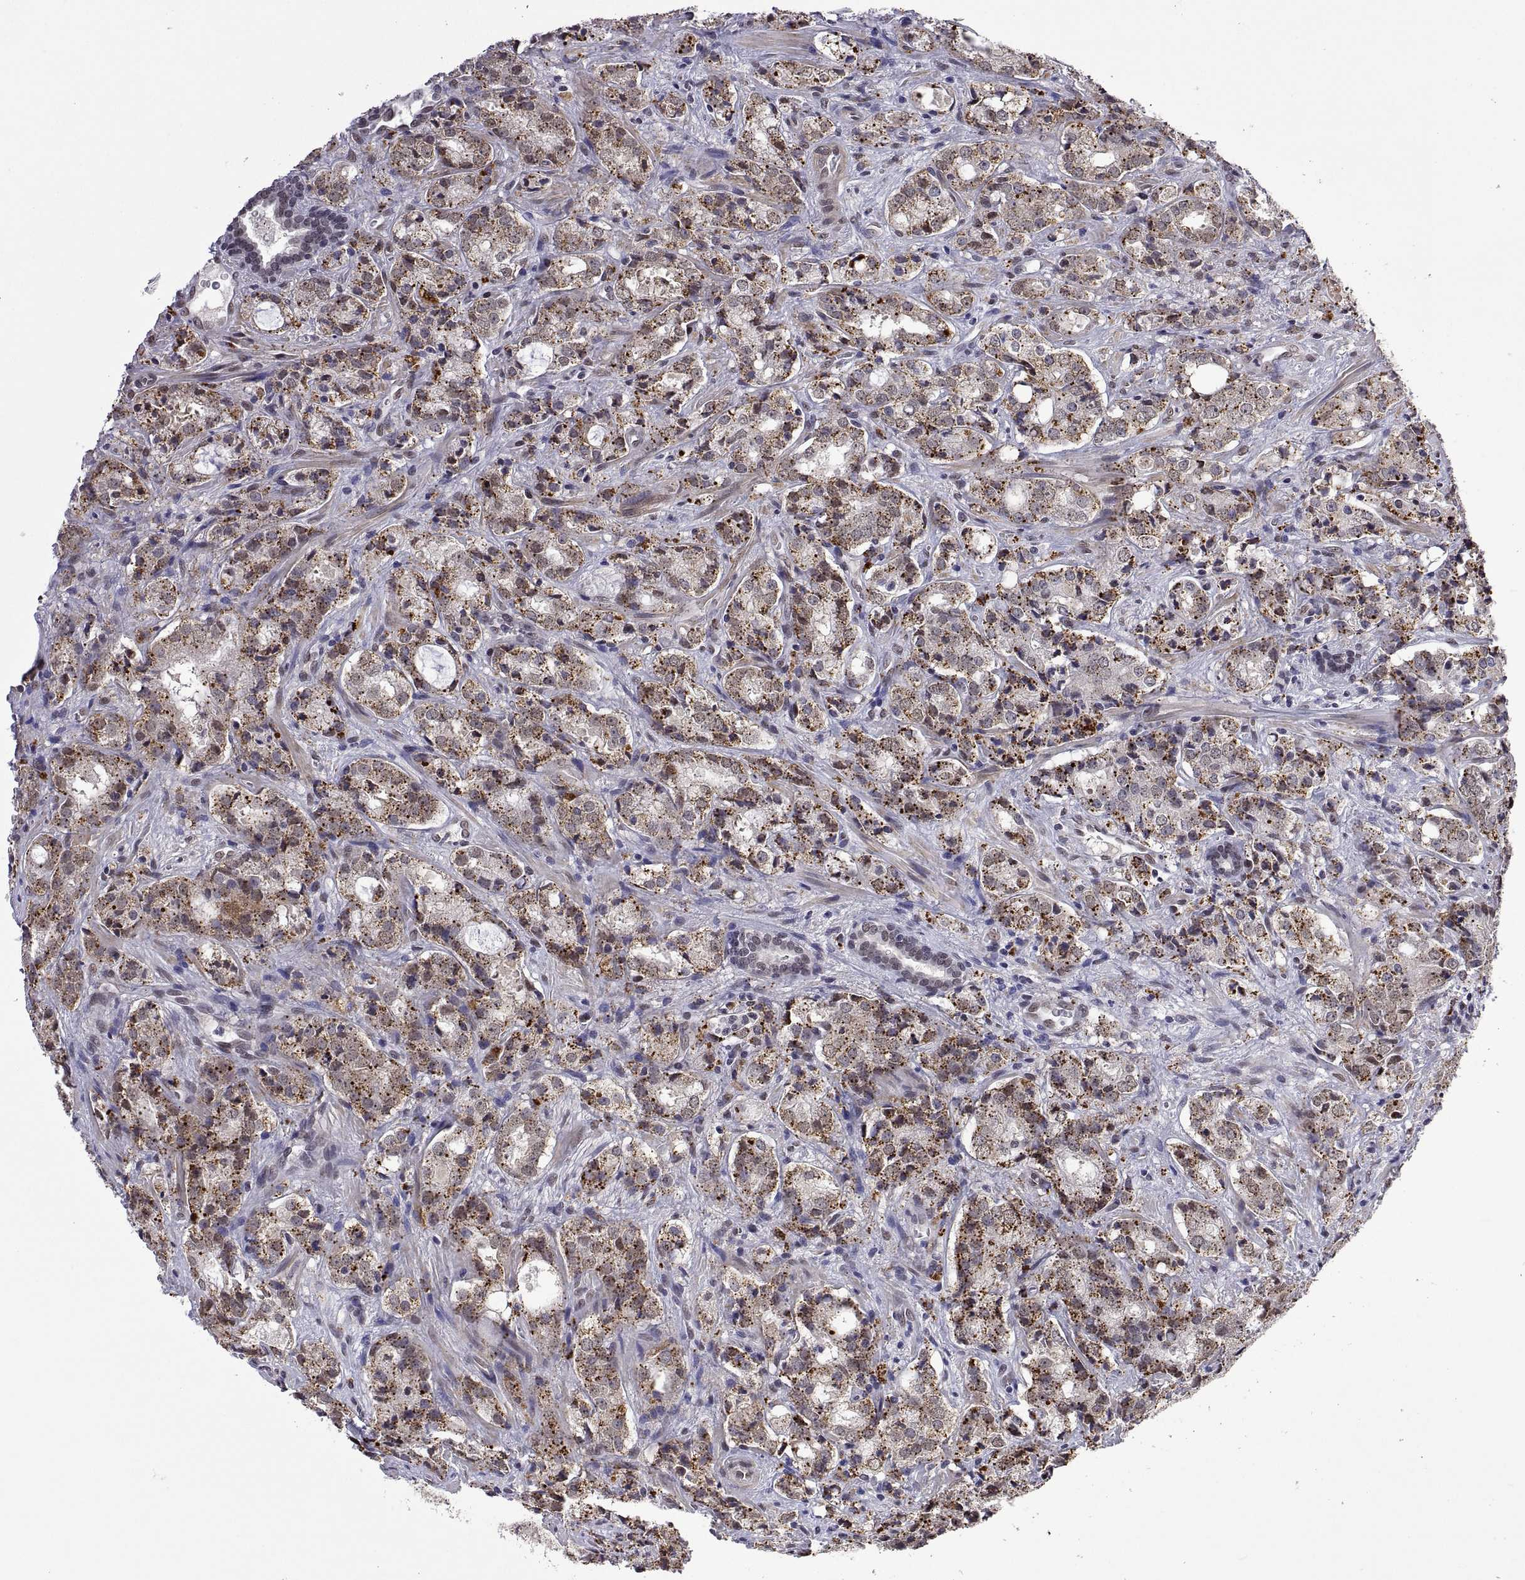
{"staining": {"intensity": "moderate", "quantity": "<25%", "location": "nuclear"}, "tissue": "prostate cancer", "cell_type": "Tumor cells", "image_type": "cancer", "snomed": [{"axis": "morphology", "description": "Adenocarcinoma, NOS"}, {"axis": "topography", "description": "Prostate"}], "caption": "Human prostate adenocarcinoma stained with a protein marker reveals moderate staining in tumor cells.", "gene": "NR4A1", "patient": {"sex": "male", "age": 66}}